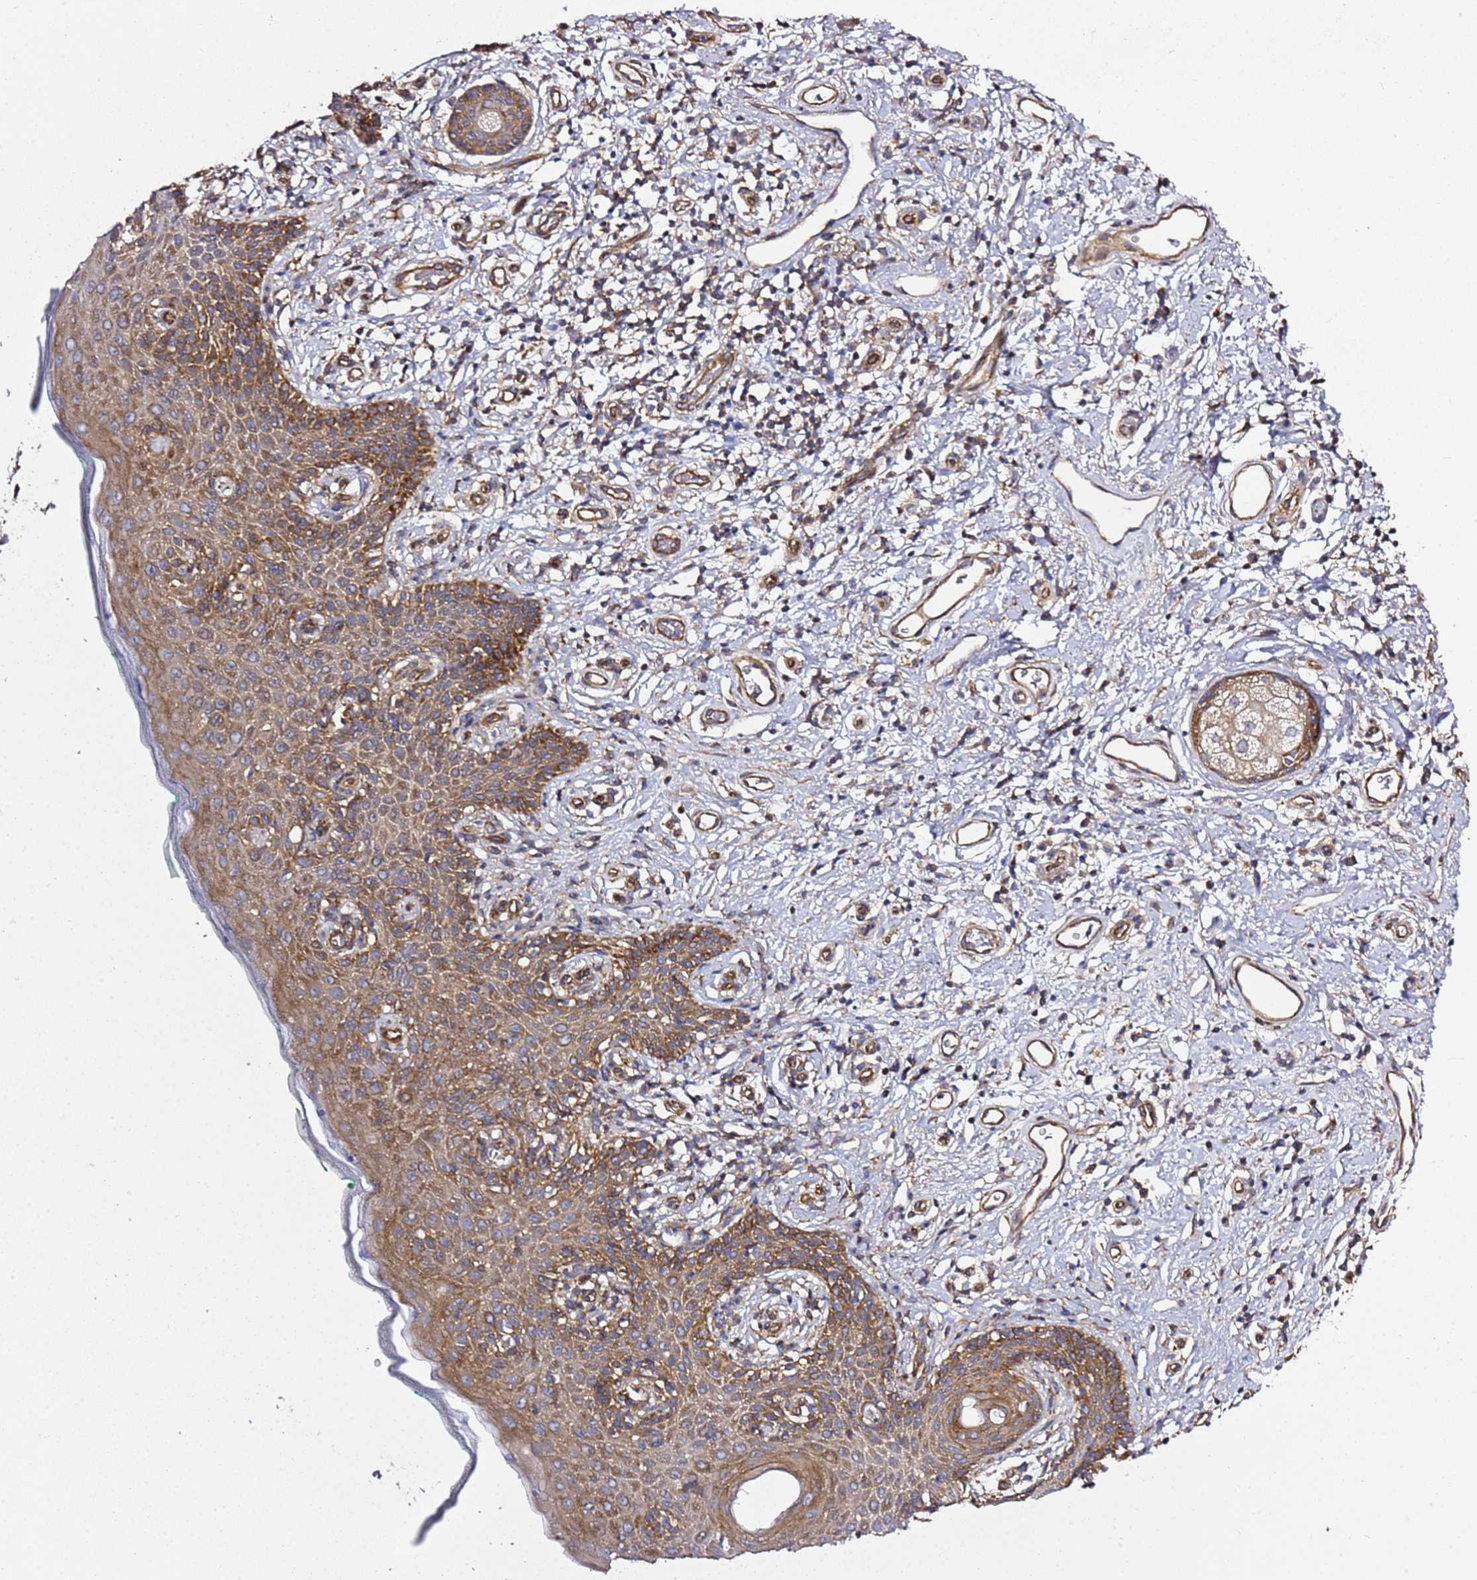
{"staining": {"intensity": "moderate", "quantity": ">75%", "location": "cytoplasmic/membranous"}, "tissue": "skin", "cell_type": "Epidermal cells", "image_type": "normal", "snomed": [{"axis": "morphology", "description": "Normal tissue, NOS"}, {"axis": "topography", "description": "Vulva"}], "caption": "Skin stained with a brown dye exhibits moderate cytoplasmic/membranous positive staining in about >75% of epidermal cells.", "gene": "GNL1", "patient": {"sex": "female", "age": 66}}